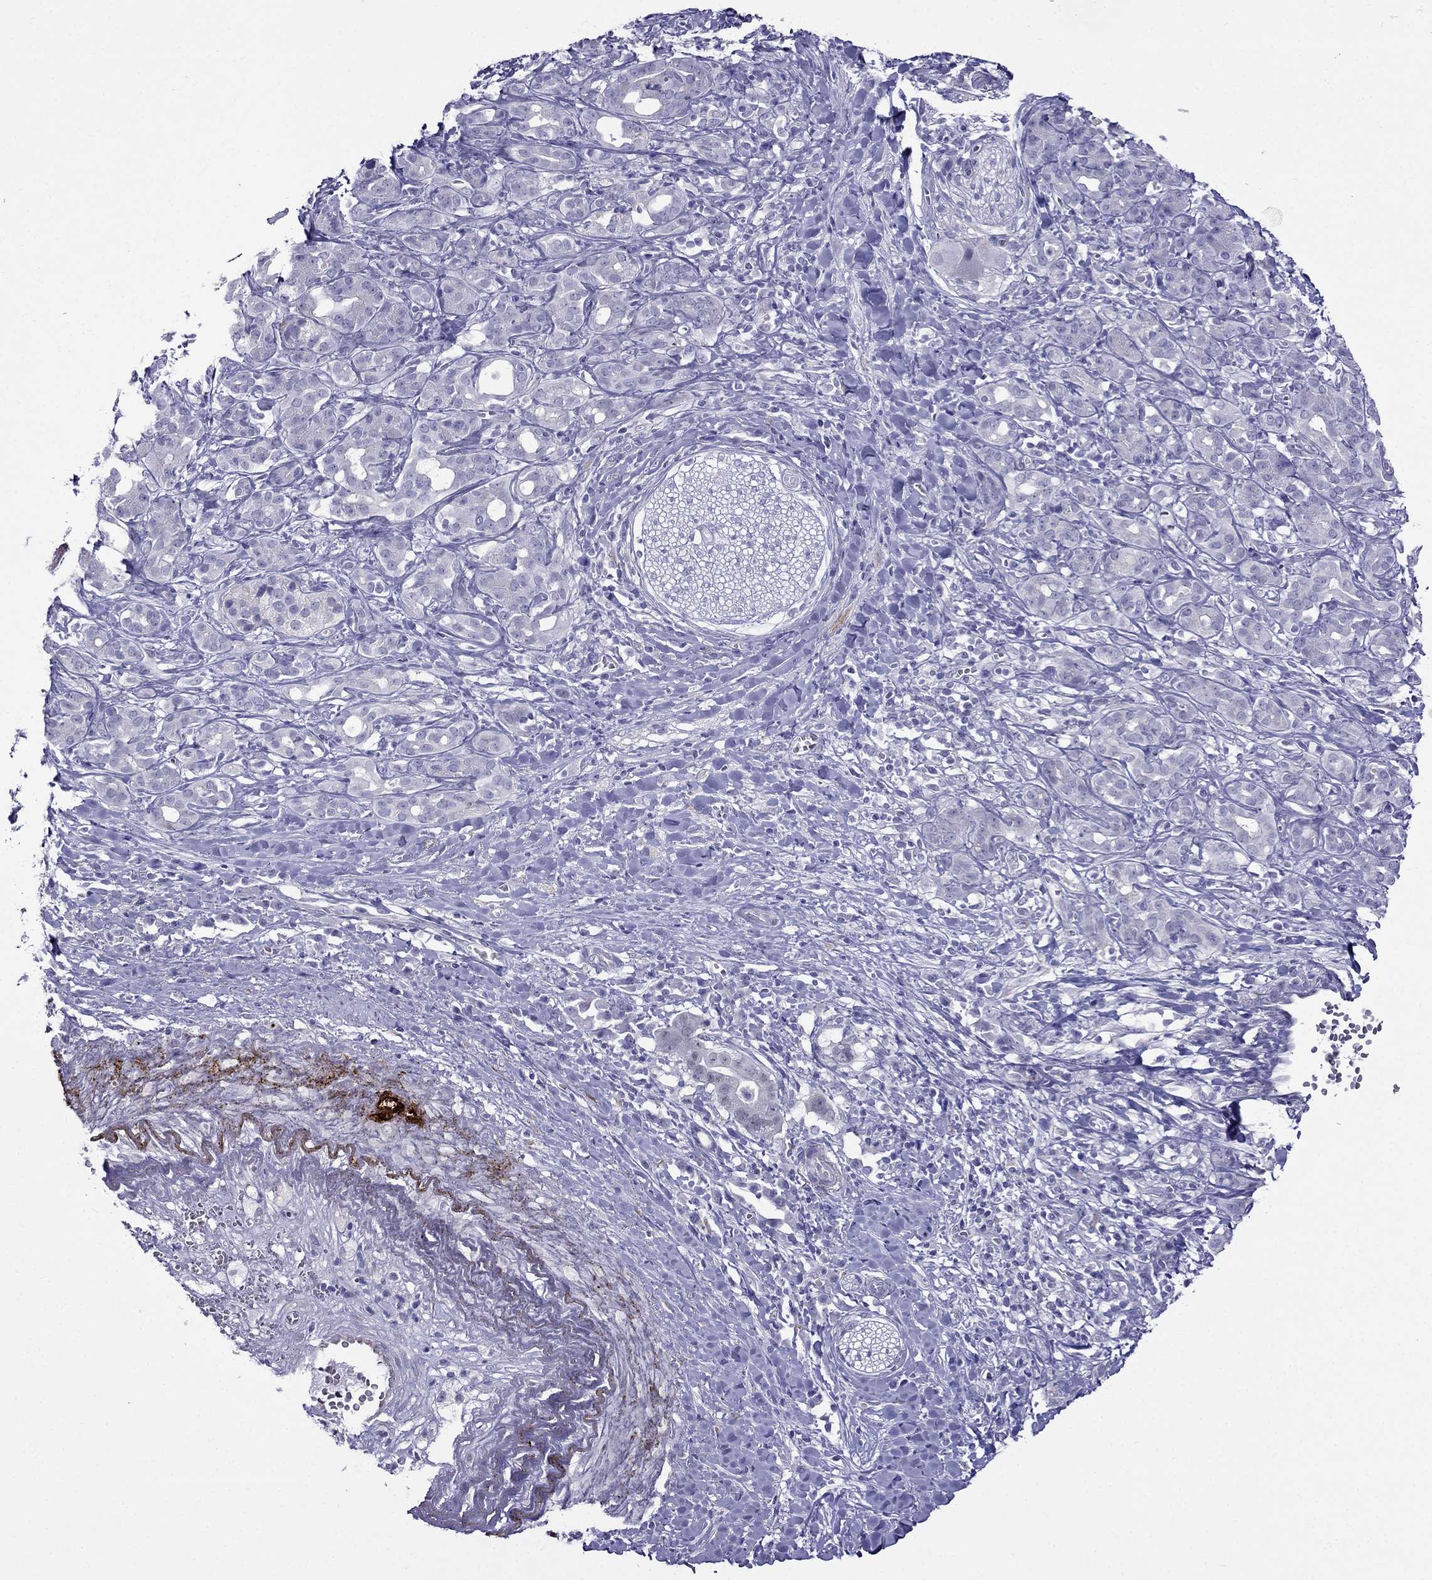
{"staining": {"intensity": "negative", "quantity": "none", "location": "none"}, "tissue": "pancreatic cancer", "cell_type": "Tumor cells", "image_type": "cancer", "snomed": [{"axis": "morphology", "description": "Adenocarcinoma, NOS"}, {"axis": "topography", "description": "Pancreas"}], "caption": "Protein analysis of pancreatic cancer exhibits no significant staining in tumor cells. The staining is performed using DAB (3,3'-diaminobenzidine) brown chromogen with nuclei counter-stained in using hematoxylin.", "gene": "MGP", "patient": {"sex": "male", "age": 61}}